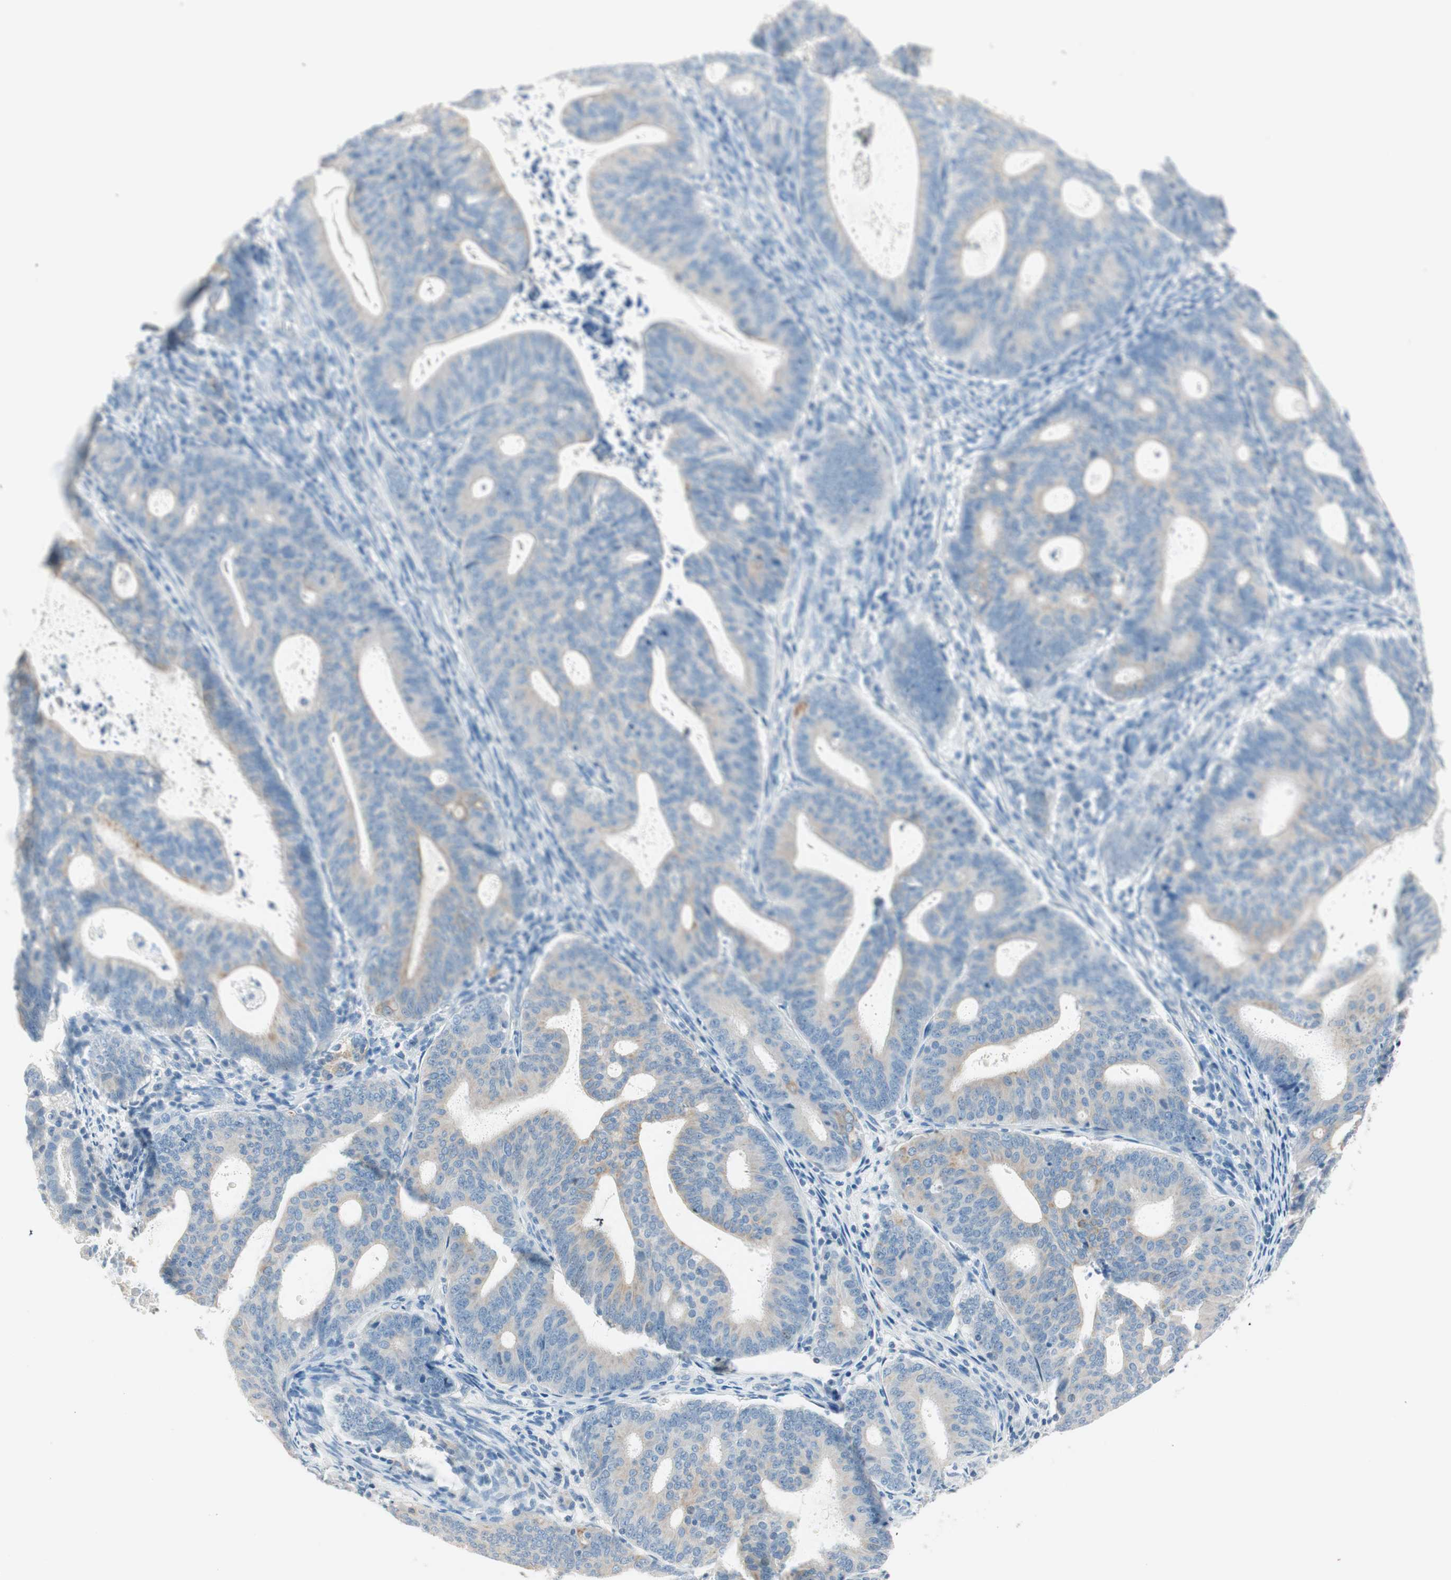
{"staining": {"intensity": "weak", "quantity": ">75%", "location": "cytoplasmic/membranous"}, "tissue": "endometrial cancer", "cell_type": "Tumor cells", "image_type": "cancer", "snomed": [{"axis": "morphology", "description": "Adenocarcinoma, NOS"}, {"axis": "topography", "description": "Uterus"}], "caption": "Protein analysis of endometrial cancer tissue demonstrates weak cytoplasmic/membranous positivity in about >75% of tumor cells. Using DAB (3,3'-diaminobenzidine) (brown) and hematoxylin (blue) stains, captured at high magnification using brightfield microscopy.", "gene": "GNAO1", "patient": {"sex": "female", "age": 83}}